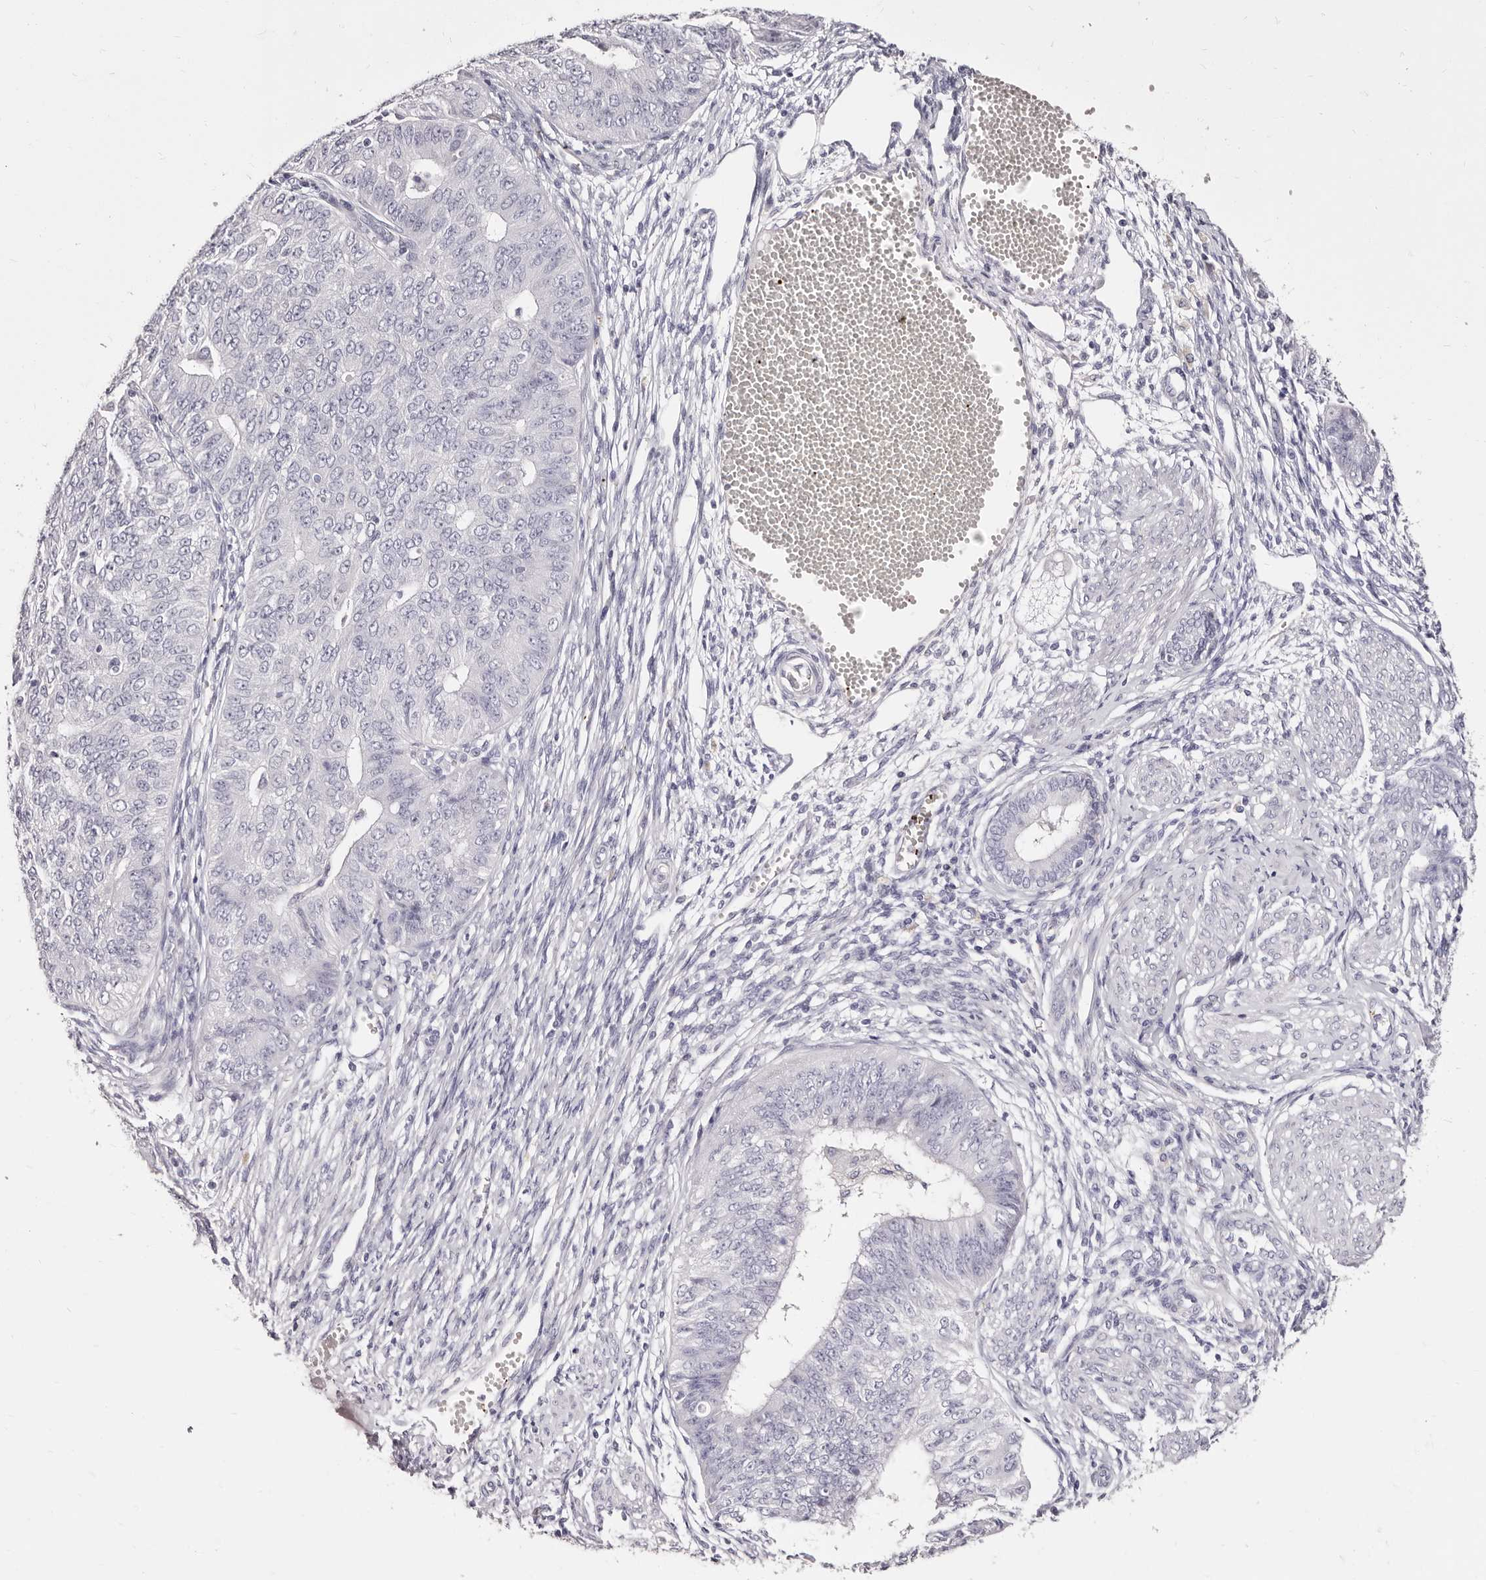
{"staining": {"intensity": "negative", "quantity": "none", "location": "none"}, "tissue": "endometrial cancer", "cell_type": "Tumor cells", "image_type": "cancer", "snomed": [{"axis": "morphology", "description": "Adenocarcinoma, NOS"}, {"axis": "topography", "description": "Endometrium"}], "caption": "Micrograph shows no protein positivity in tumor cells of endometrial cancer (adenocarcinoma) tissue.", "gene": "PF4", "patient": {"sex": "female", "age": 32}}